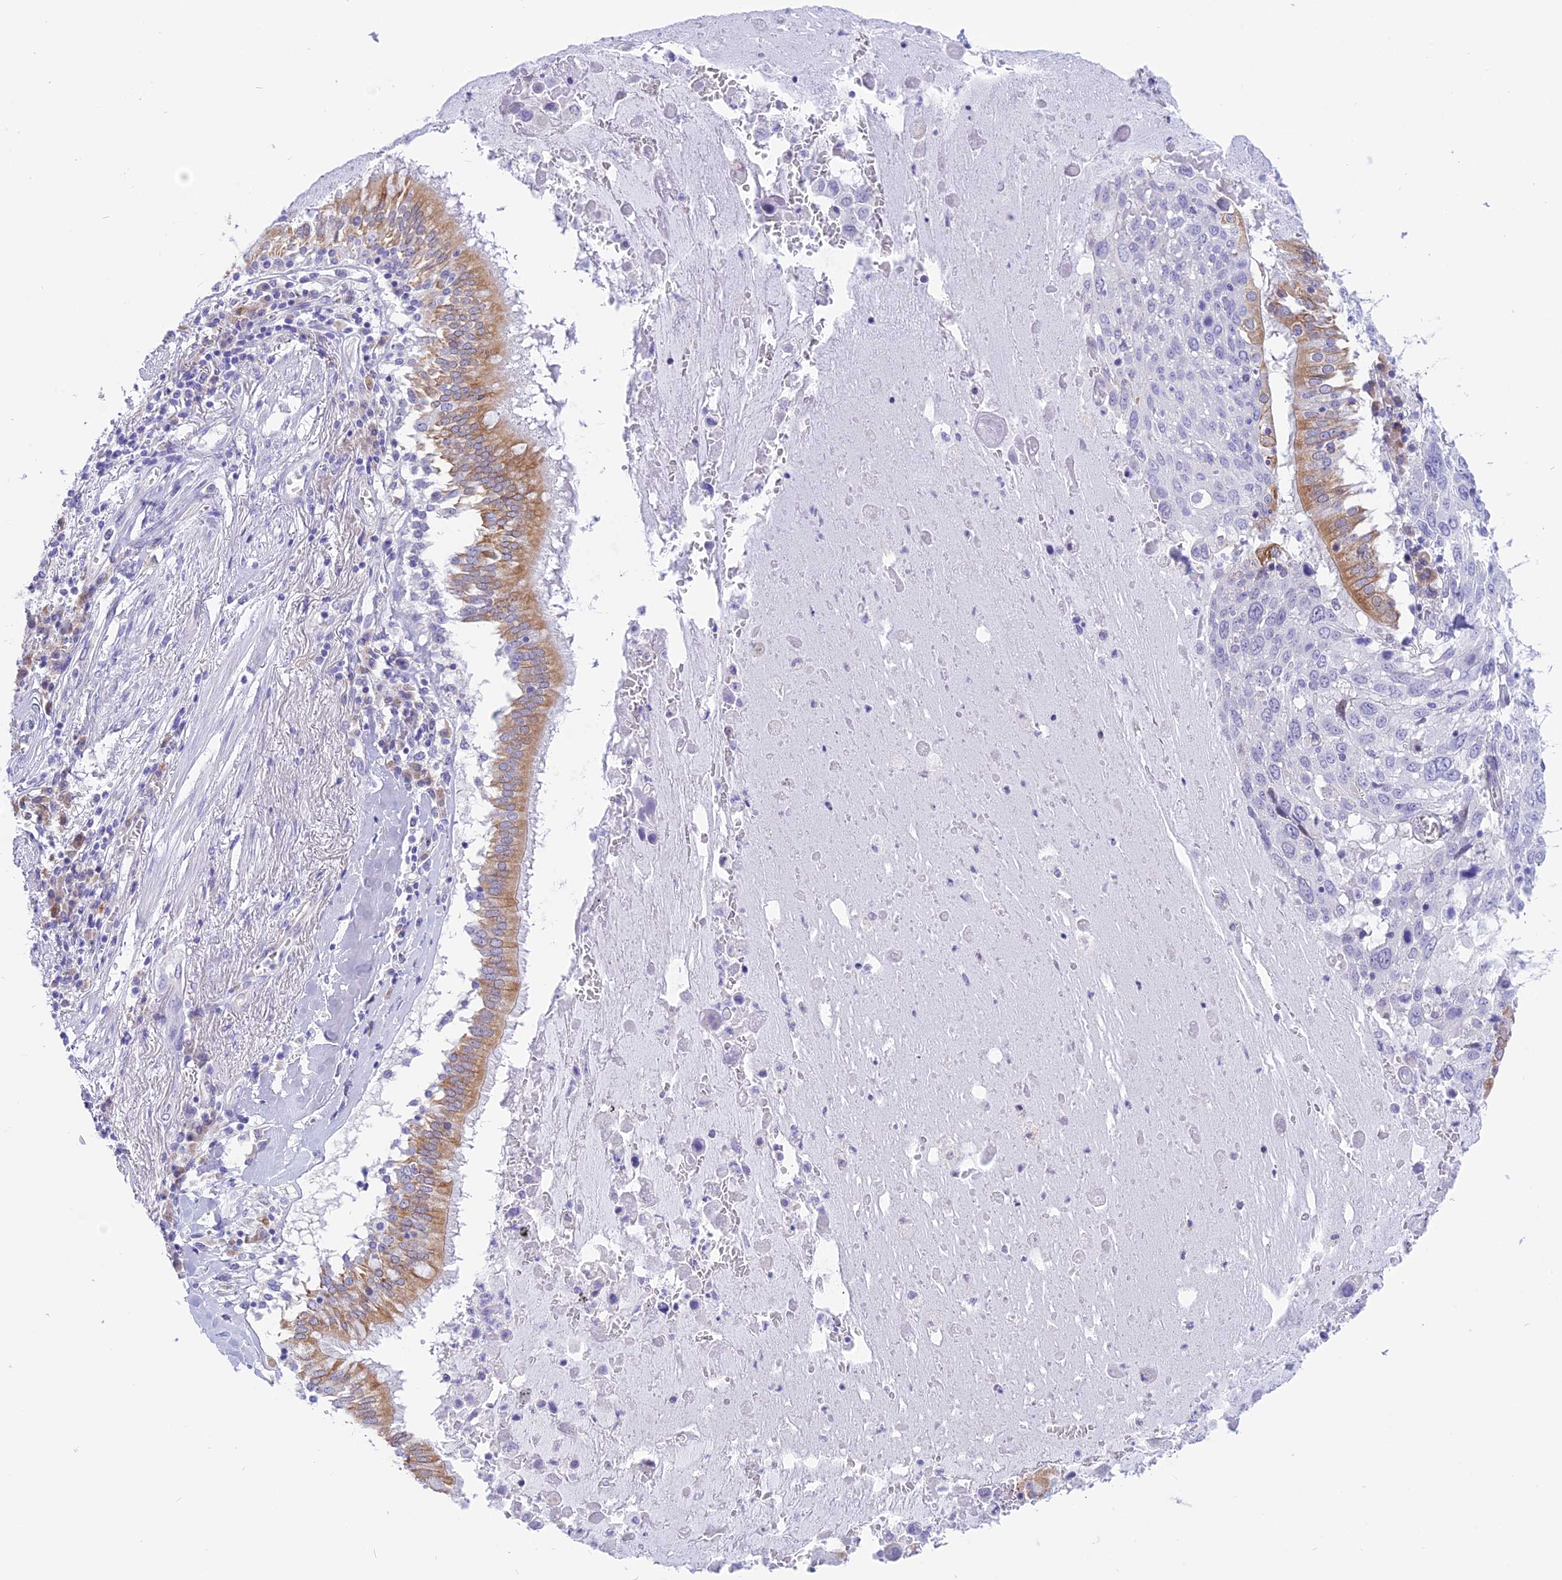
{"staining": {"intensity": "negative", "quantity": "none", "location": "none"}, "tissue": "lung cancer", "cell_type": "Tumor cells", "image_type": "cancer", "snomed": [{"axis": "morphology", "description": "Squamous cell carcinoma, NOS"}, {"axis": "topography", "description": "Lung"}], "caption": "DAB (3,3'-diaminobenzidine) immunohistochemical staining of human squamous cell carcinoma (lung) displays no significant staining in tumor cells.", "gene": "DCAF16", "patient": {"sex": "male", "age": 65}}